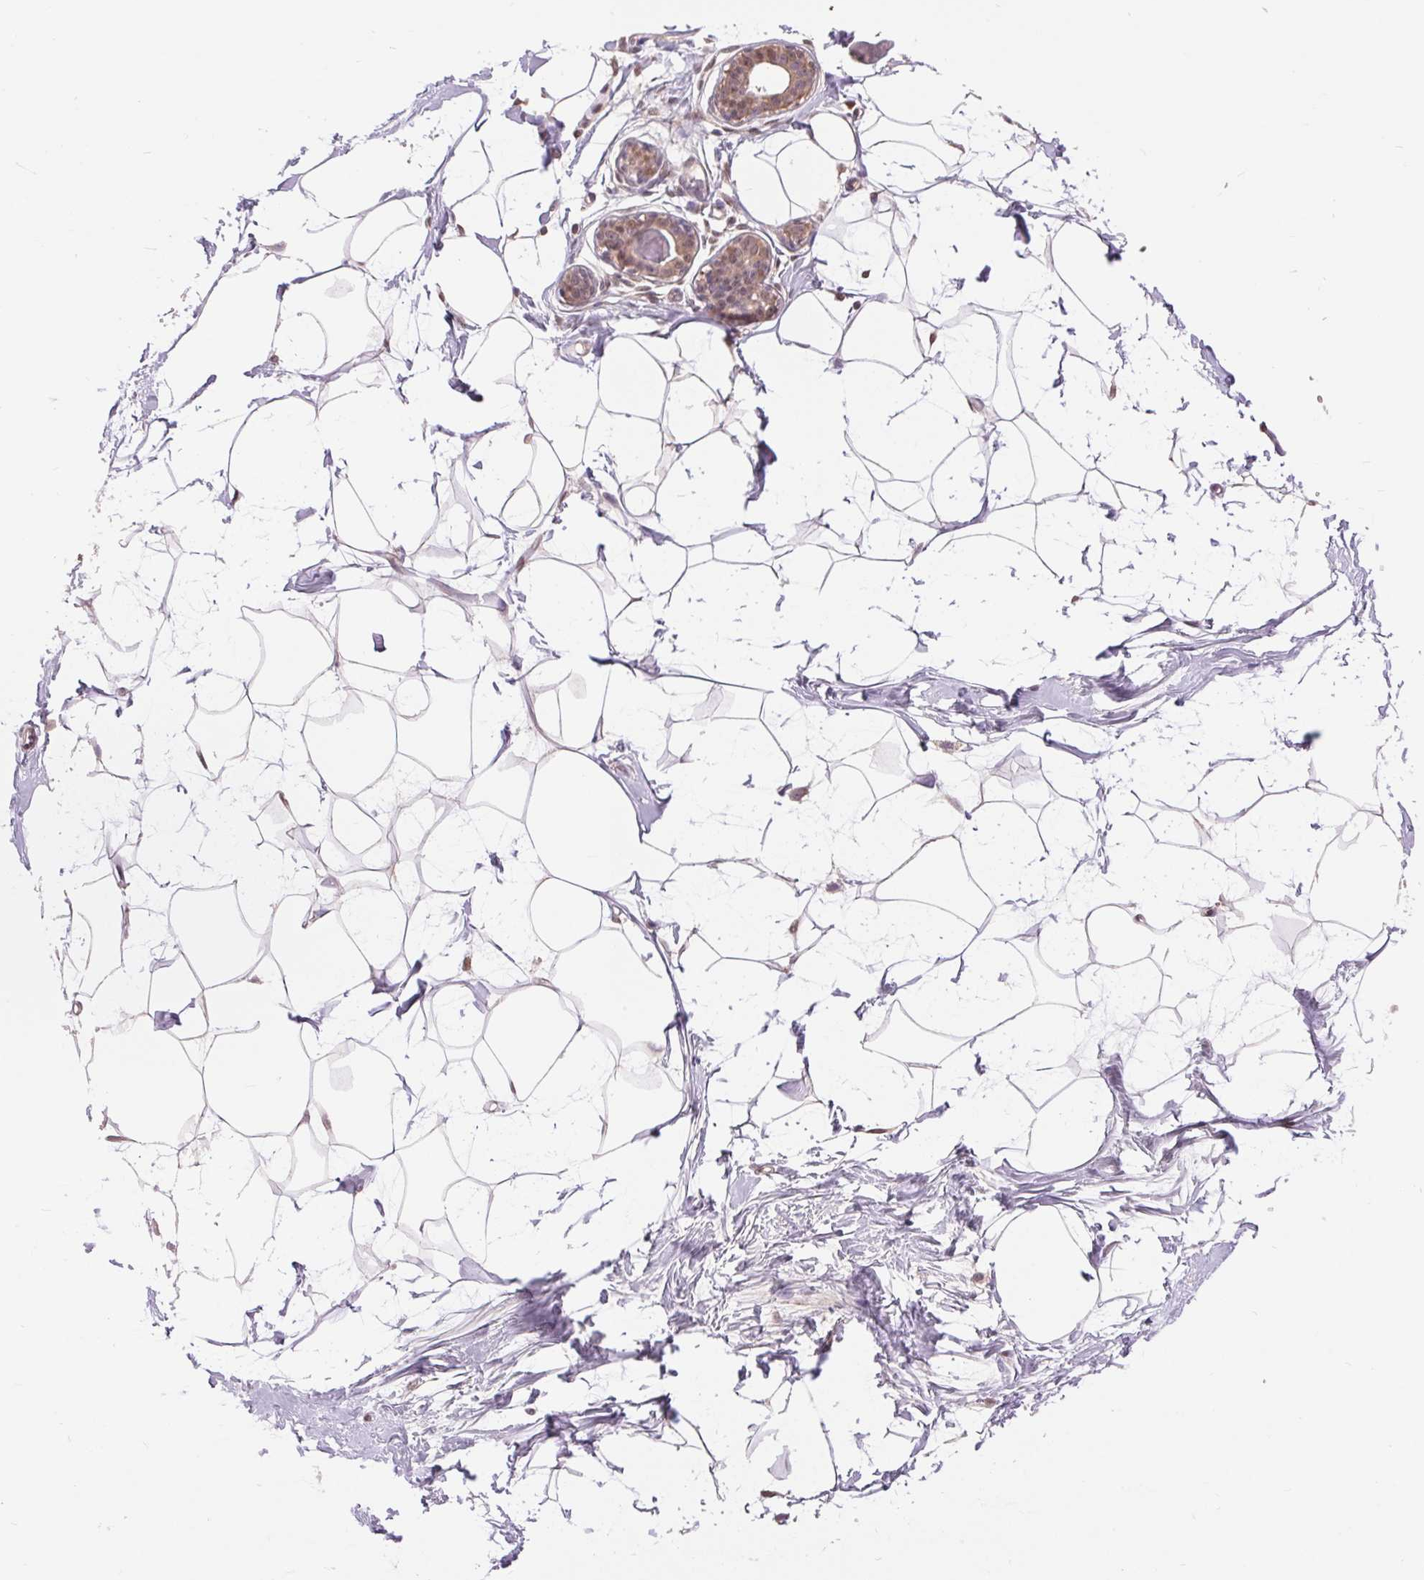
{"staining": {"intensity": "negative", "quantity": "none", "location": "none"}, "tissue": "breast", "cell_type": "Adipocytes", "image_type": "normal", "snomed": [{"axis": "morphology", "description": "Normal tissue, NOS"}, {"axis": "topography", "description": "Breast"}], "caption": "The image demonstrates no significant staining in adipocytes of breast.", "gene": "TMEM273", "patient": {"sex": "female", "age": 45}}